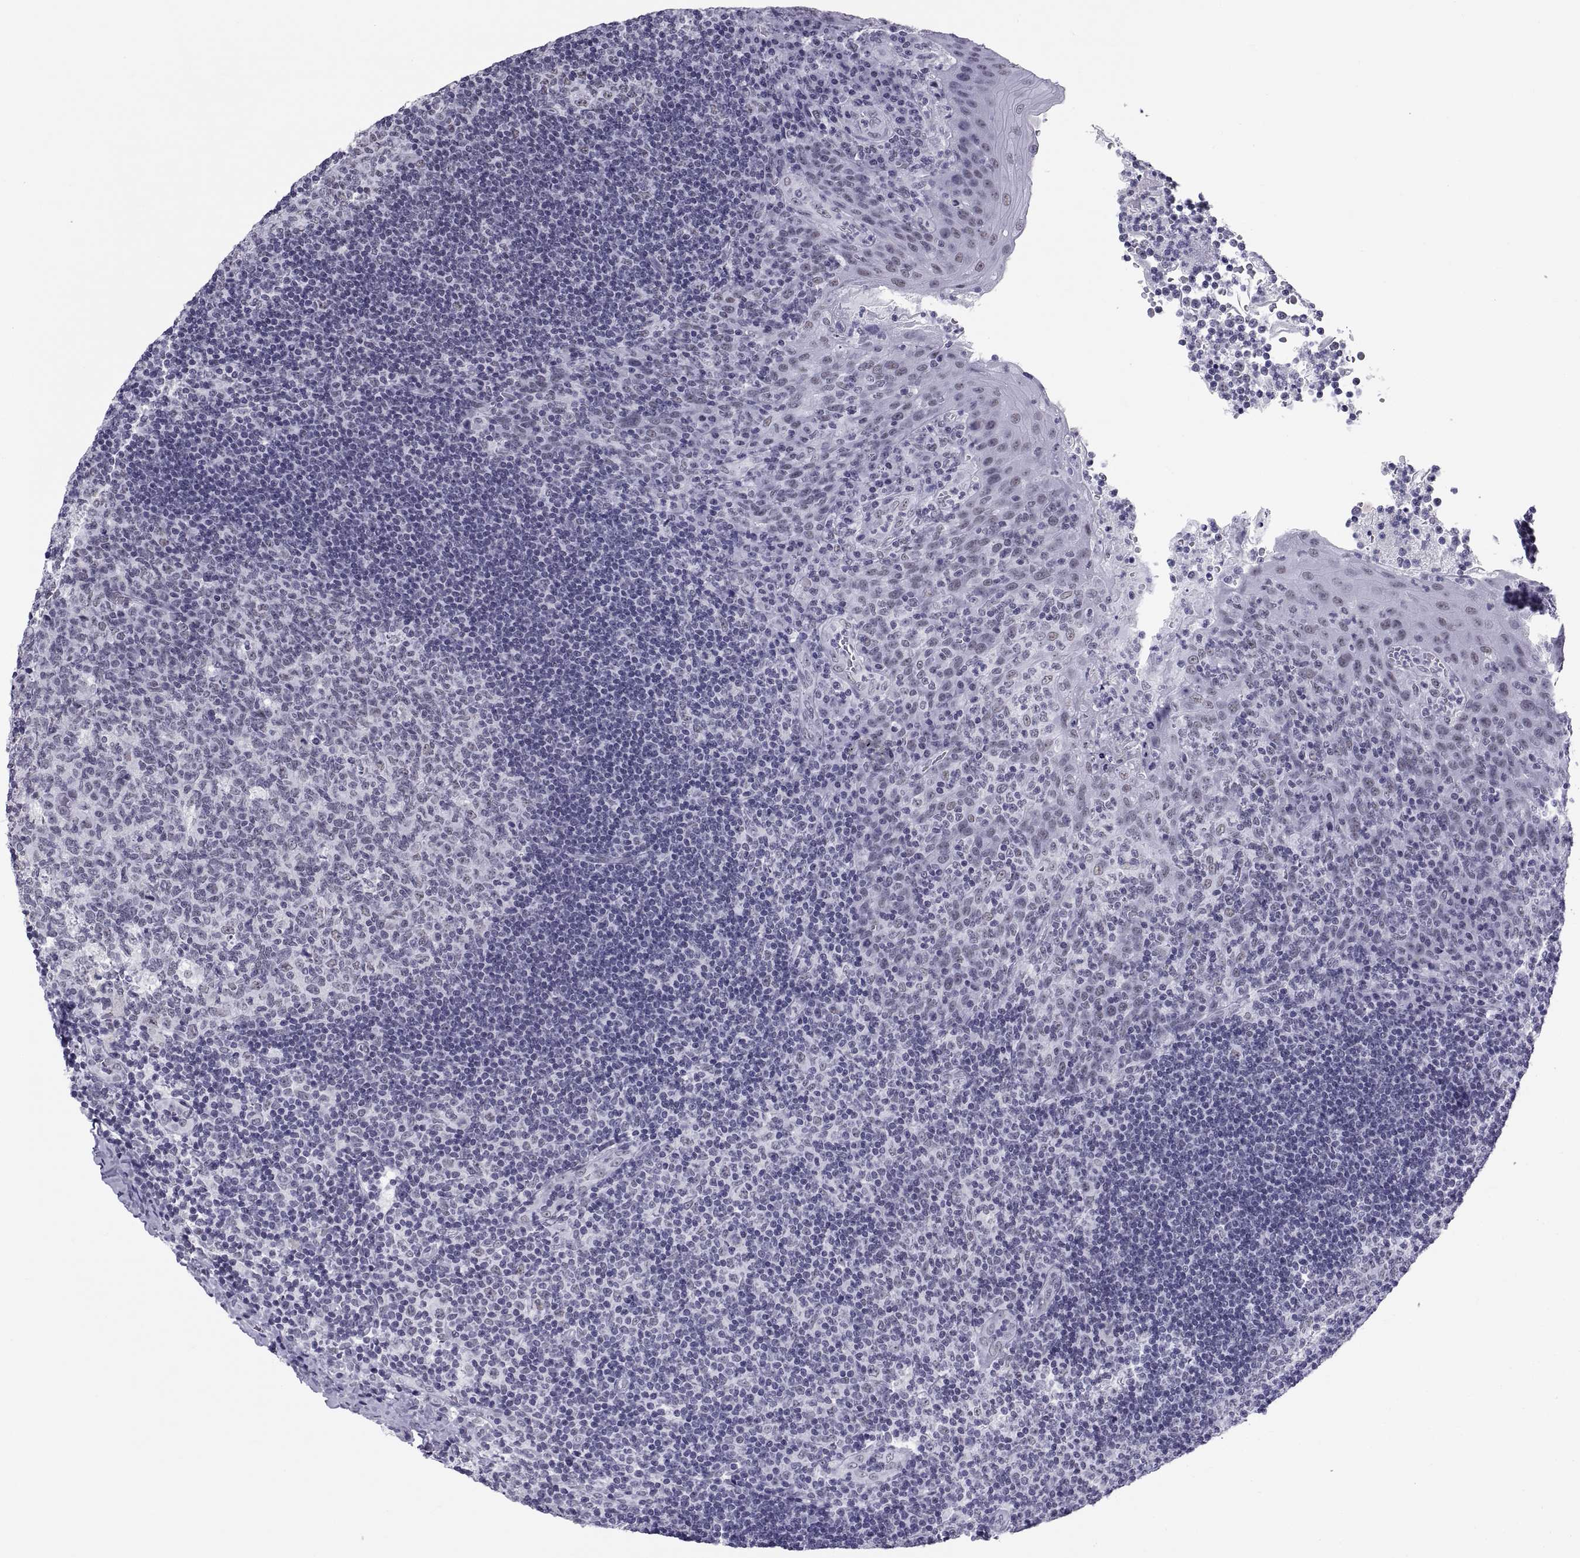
{"staining": {"intensity": "negative", "quantity": "none", "location": "none"}, "tissue": "tonsil", "cell_type": "Germinal center cells", "image_type": "normal", "snomed": [{"axis": "morphology", "description": "Normal tissue, NOS"}, {"axis": "topography", "description": "Tonsil"}], "caption": "This is an immunohistochemistry (IHC) micrograph of unremarkable tonsil. There is no expression in germinal center cells.", "gene": "NEUROD6", "patient": {"sex": "male", "age": 17}}